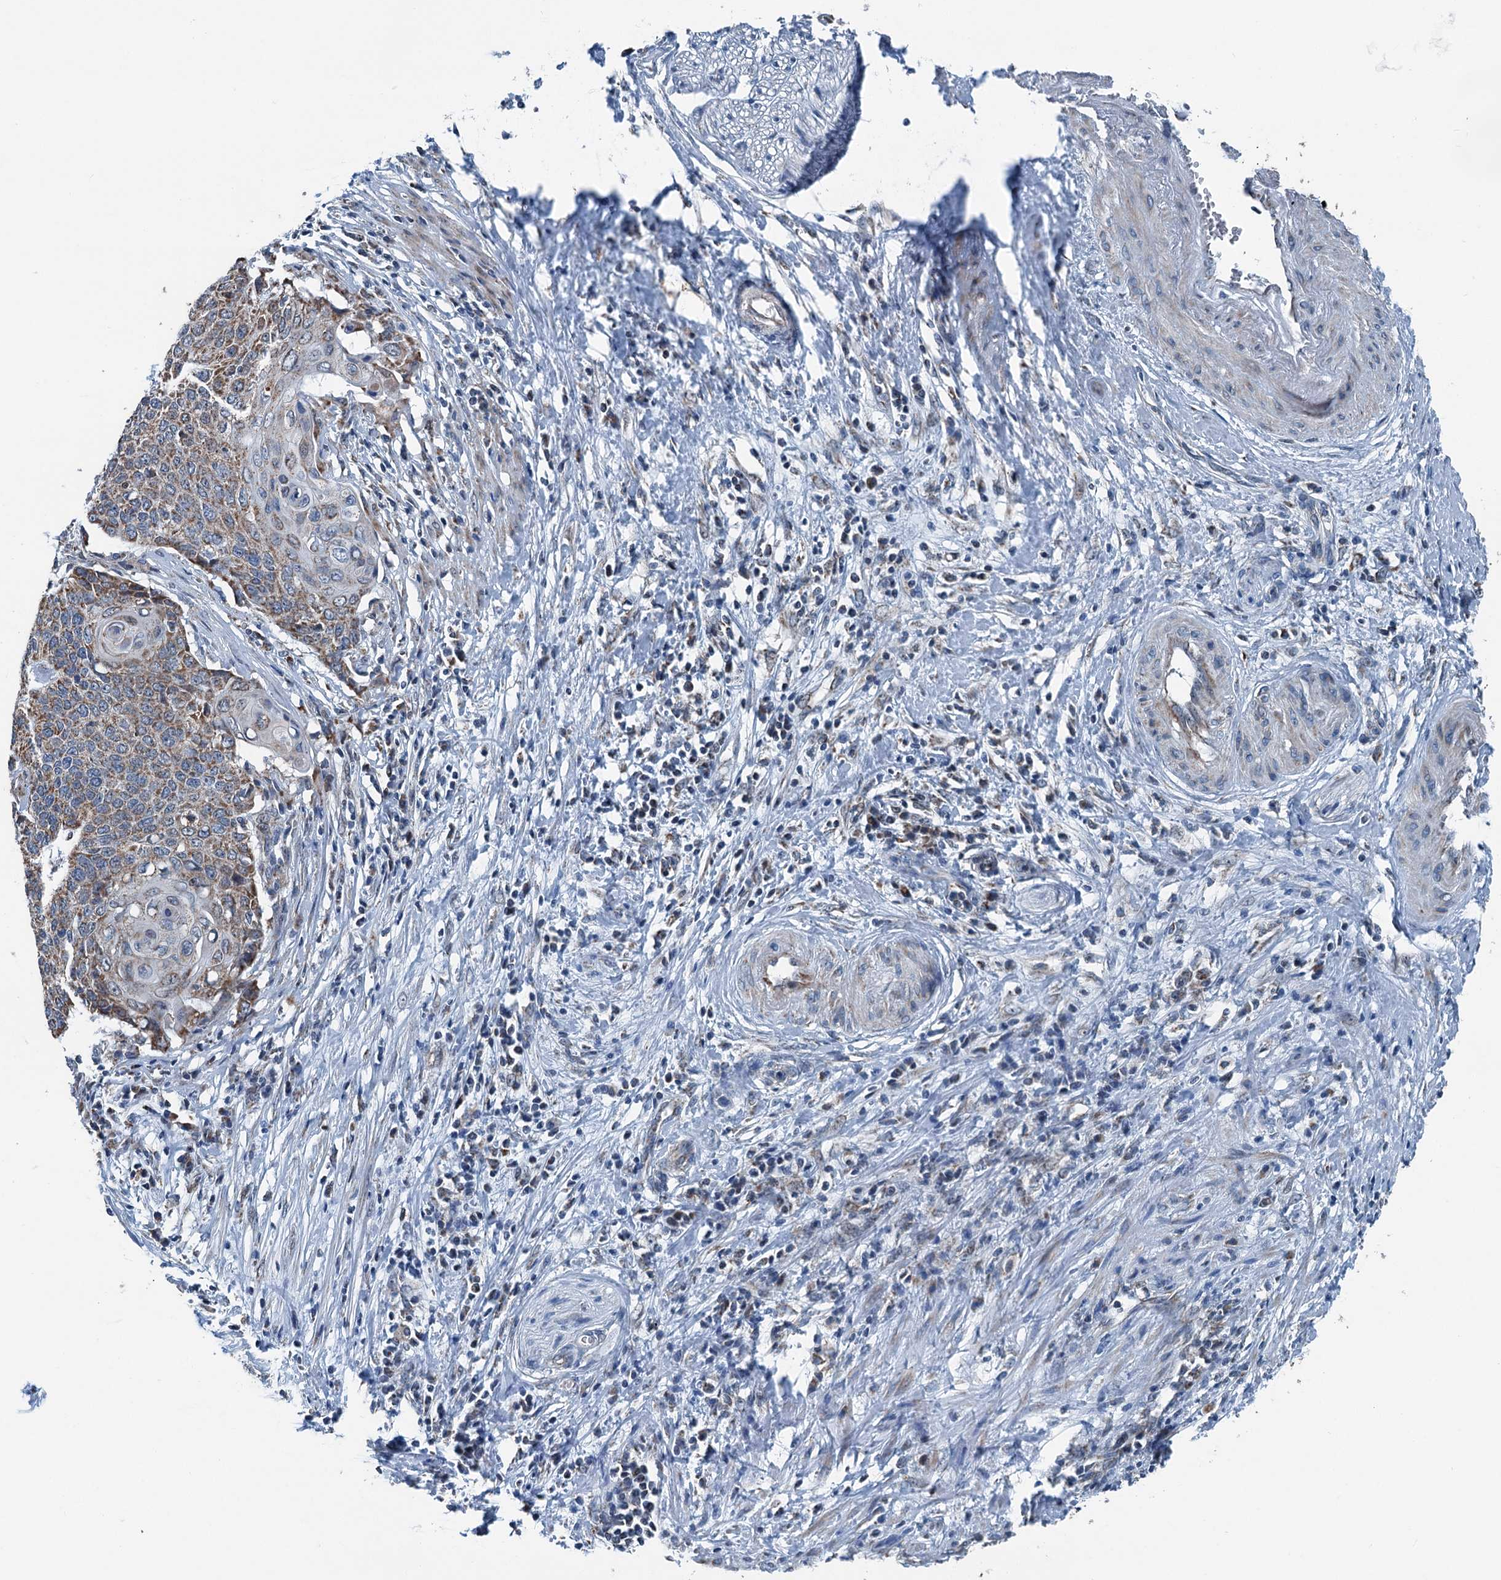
{"staining": {"intensity": "moderate", "quantity": "25%-75%", "location": "cytoplasmic/membranous"}, "tissue": "cervical cancer", "cell_type": "Tumor cells", "image_type": "cancer", "snomed": [{"axis": "morphology", "description": "Squamous cell carcinoma, NOS"}, {"axis": "topography", "description": "Cervix"}], "caption": "Cervical squamous cell carcinoma tissue exhibits moderate cytoplasmic/membranous staining in about 25%-75% of tumor cells The protein of interest is shown in brown color, while the nuclei are stained blue.", "gene": "TRPT1", "patient": {"sex": "female", "age": 39}}